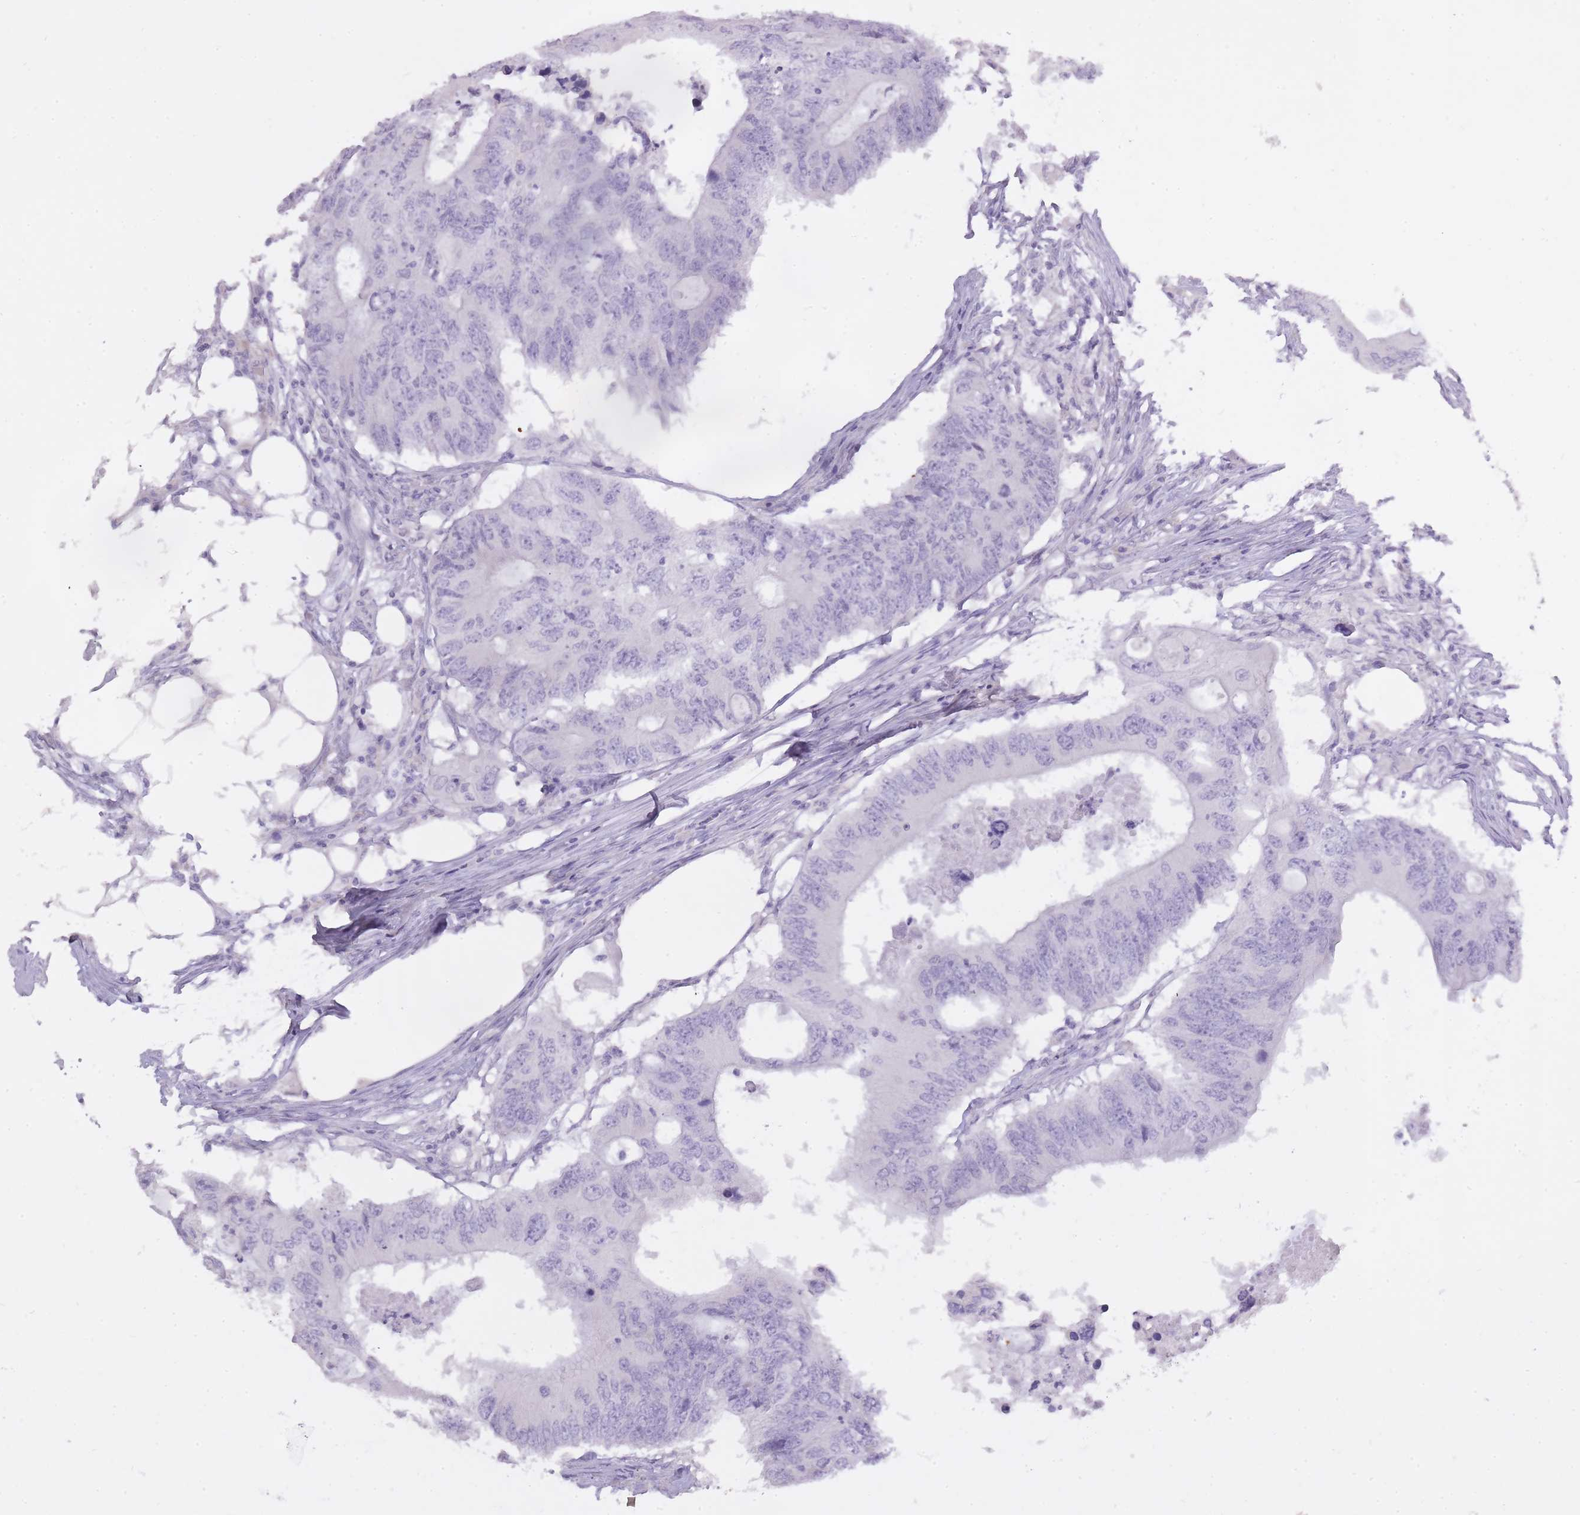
{"staining": {"intensity": "negative", "quantity": "none", "location": "none"}, "tissue": "colorectal cancer", "cell_type": "Tumor cells", "image_type": "cancer", "snomed": [{"axis": "morphology", "description": "Adenocarcinoma, NOS"}, {"axis": "topography", "description": "Colon"}], "caption": "Immunohistochemical staining of colorectal cancer reveals no significant positivity in tumor cells.", "gene": "BDKRB2", "patient": {"sex": "male", "age": 71}}